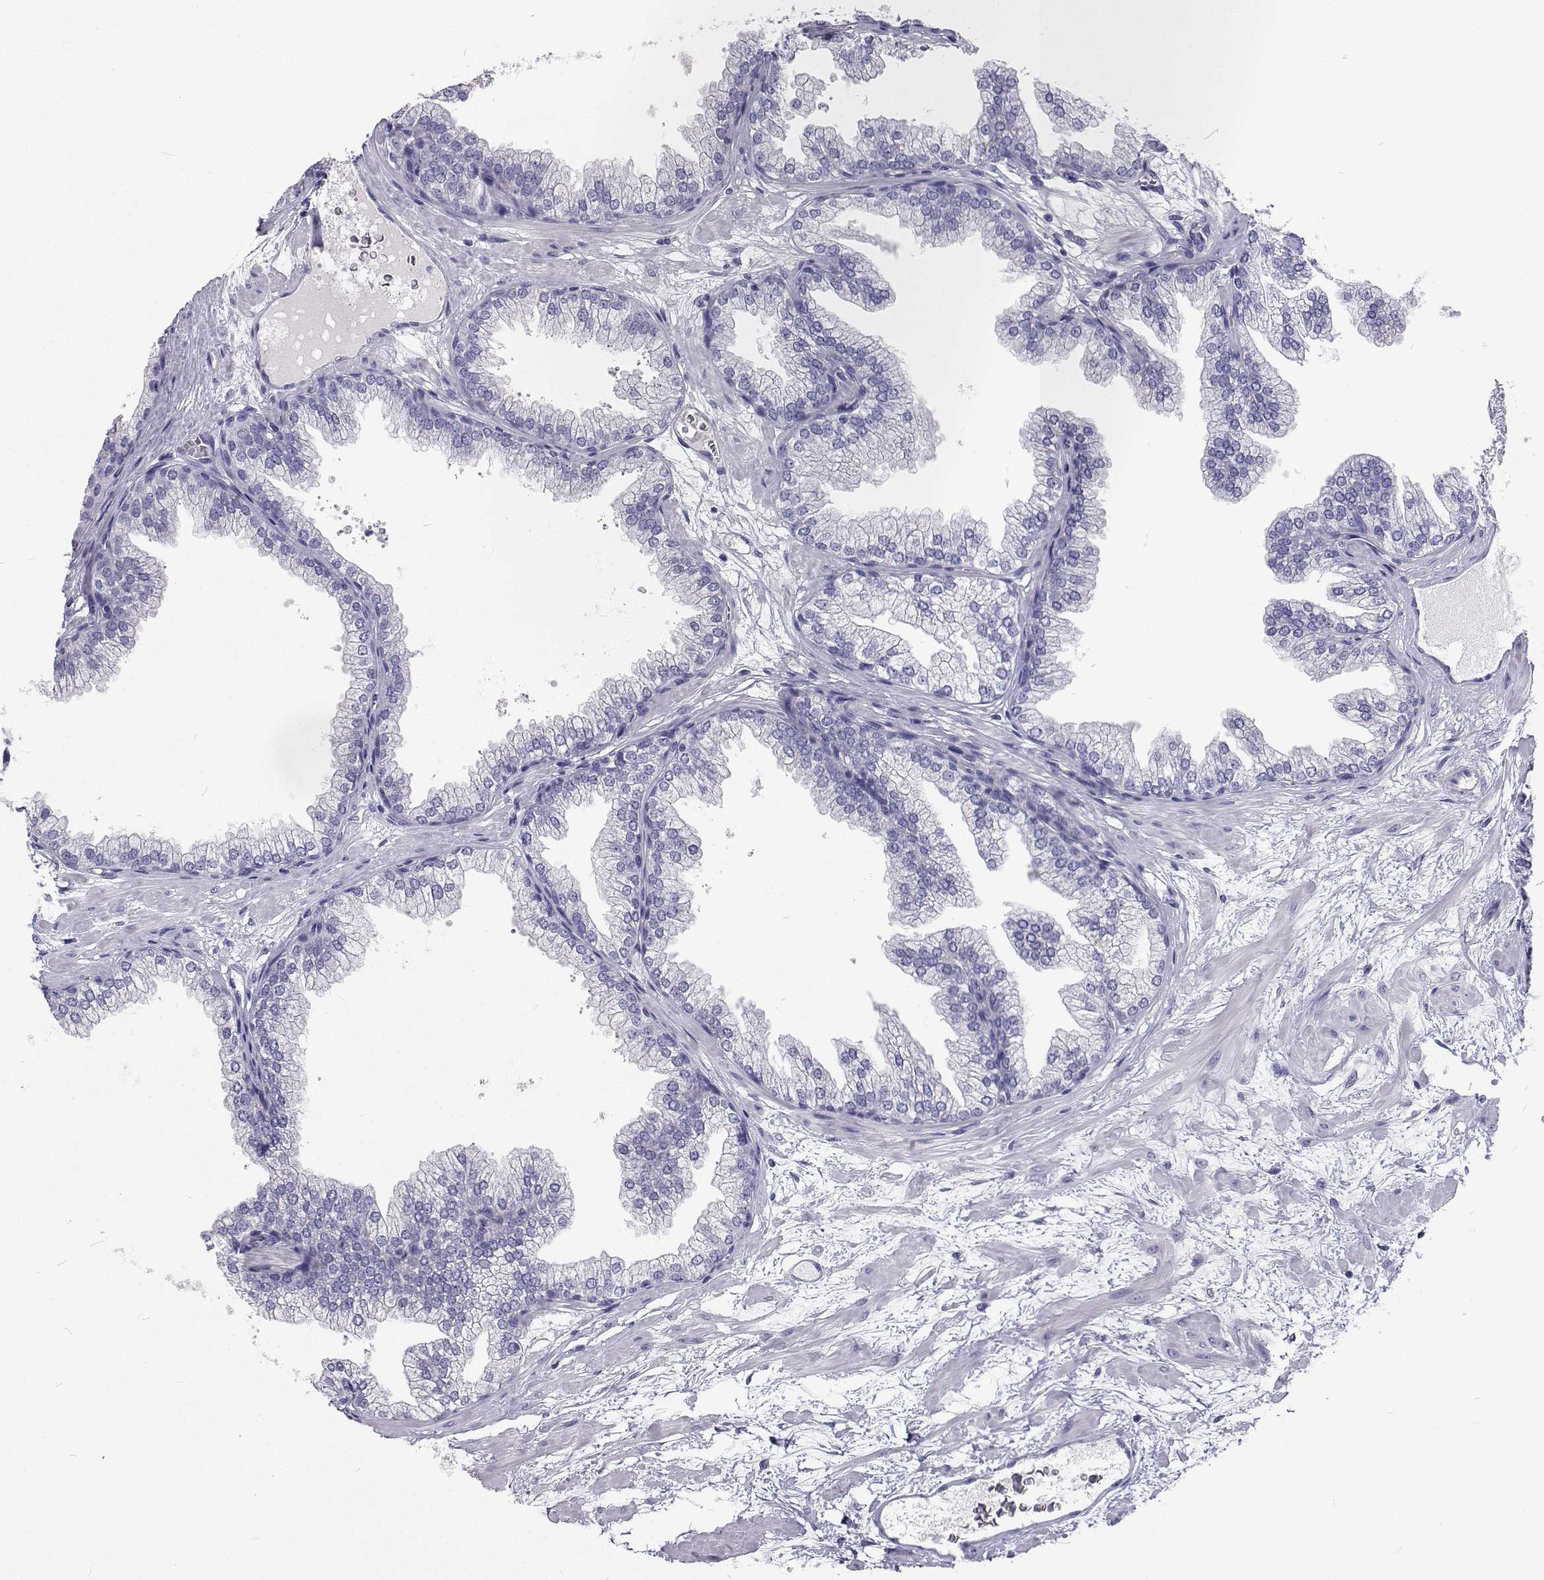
{"staining": {"intensity": "negative", "quantity": "none", "location": "none"}, "tissue": "prostate", "cell_type": "Glandular cells", "image_type": "normal", "snomed": [{"axis": "morphology", "description": "Normal tissue, NOS"}, {"axis": "topography", "description": "Prostate"}], "caption": "DAB immunohistochemical staining of benign human prostate reveals no significant staining in glandular cells.", "gene": "LHFPL7", "patient": {"sex": "male", "age": 37}}